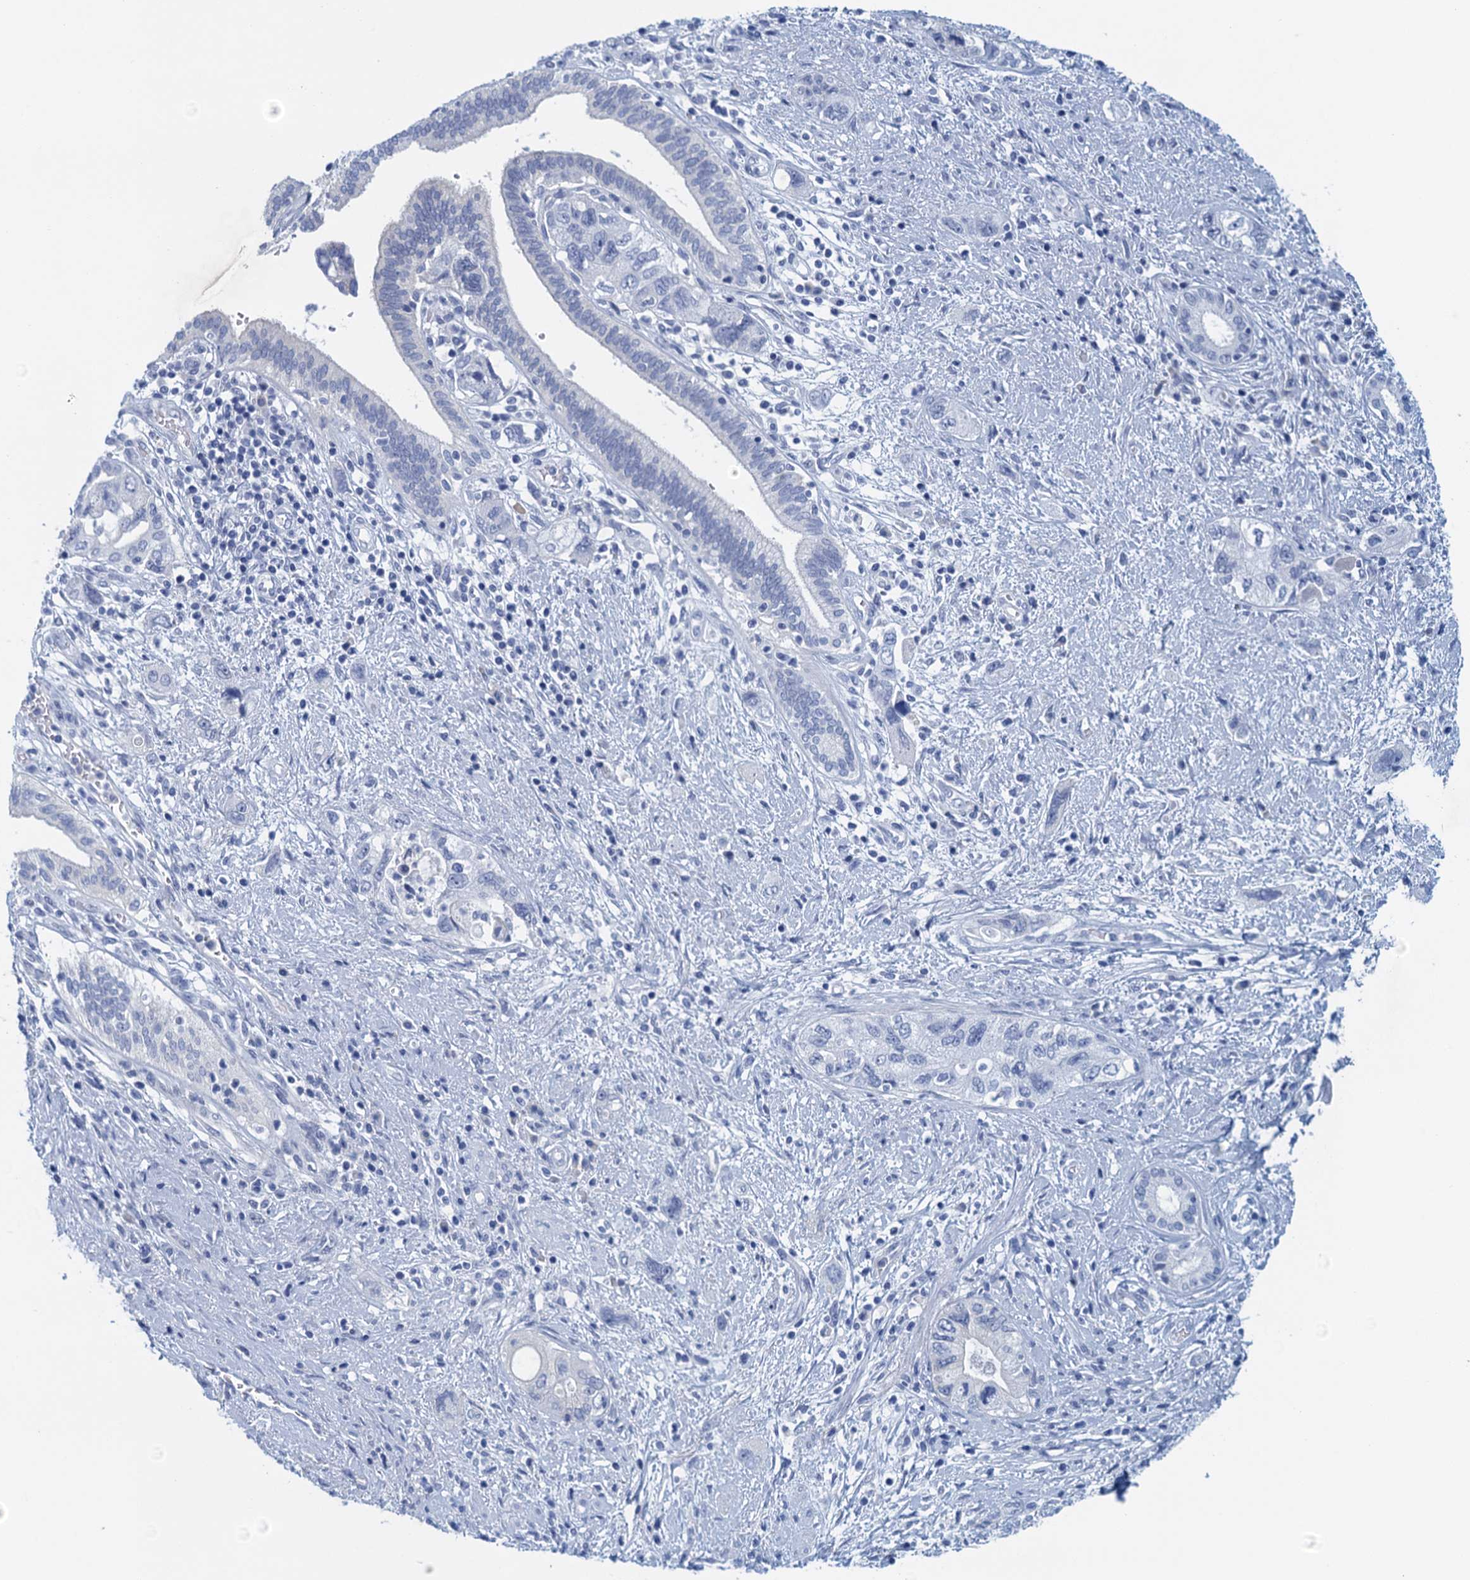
{"staining": {"intensity": "negative", "quantity": "none", "location": "none"}, "tissue": "pancreatic cancer", "cell_type": "Tumor cells", "image_type": "cancer", "snomed": [{"axis": "morphology", "description": "Adenocarcinoma, NOS"}, {"axis": "topography", "description": "Pancreas"}], "caption": "This histopathology image is of pancreatic adenocarcinoma stained with immunohistochemistry to label a protein in brown with the nuclei are counter-stained blue. There is no expression in tumor cells.", "gene": "CYP51A1", "patient": {"sex": "female", "age": 73}}